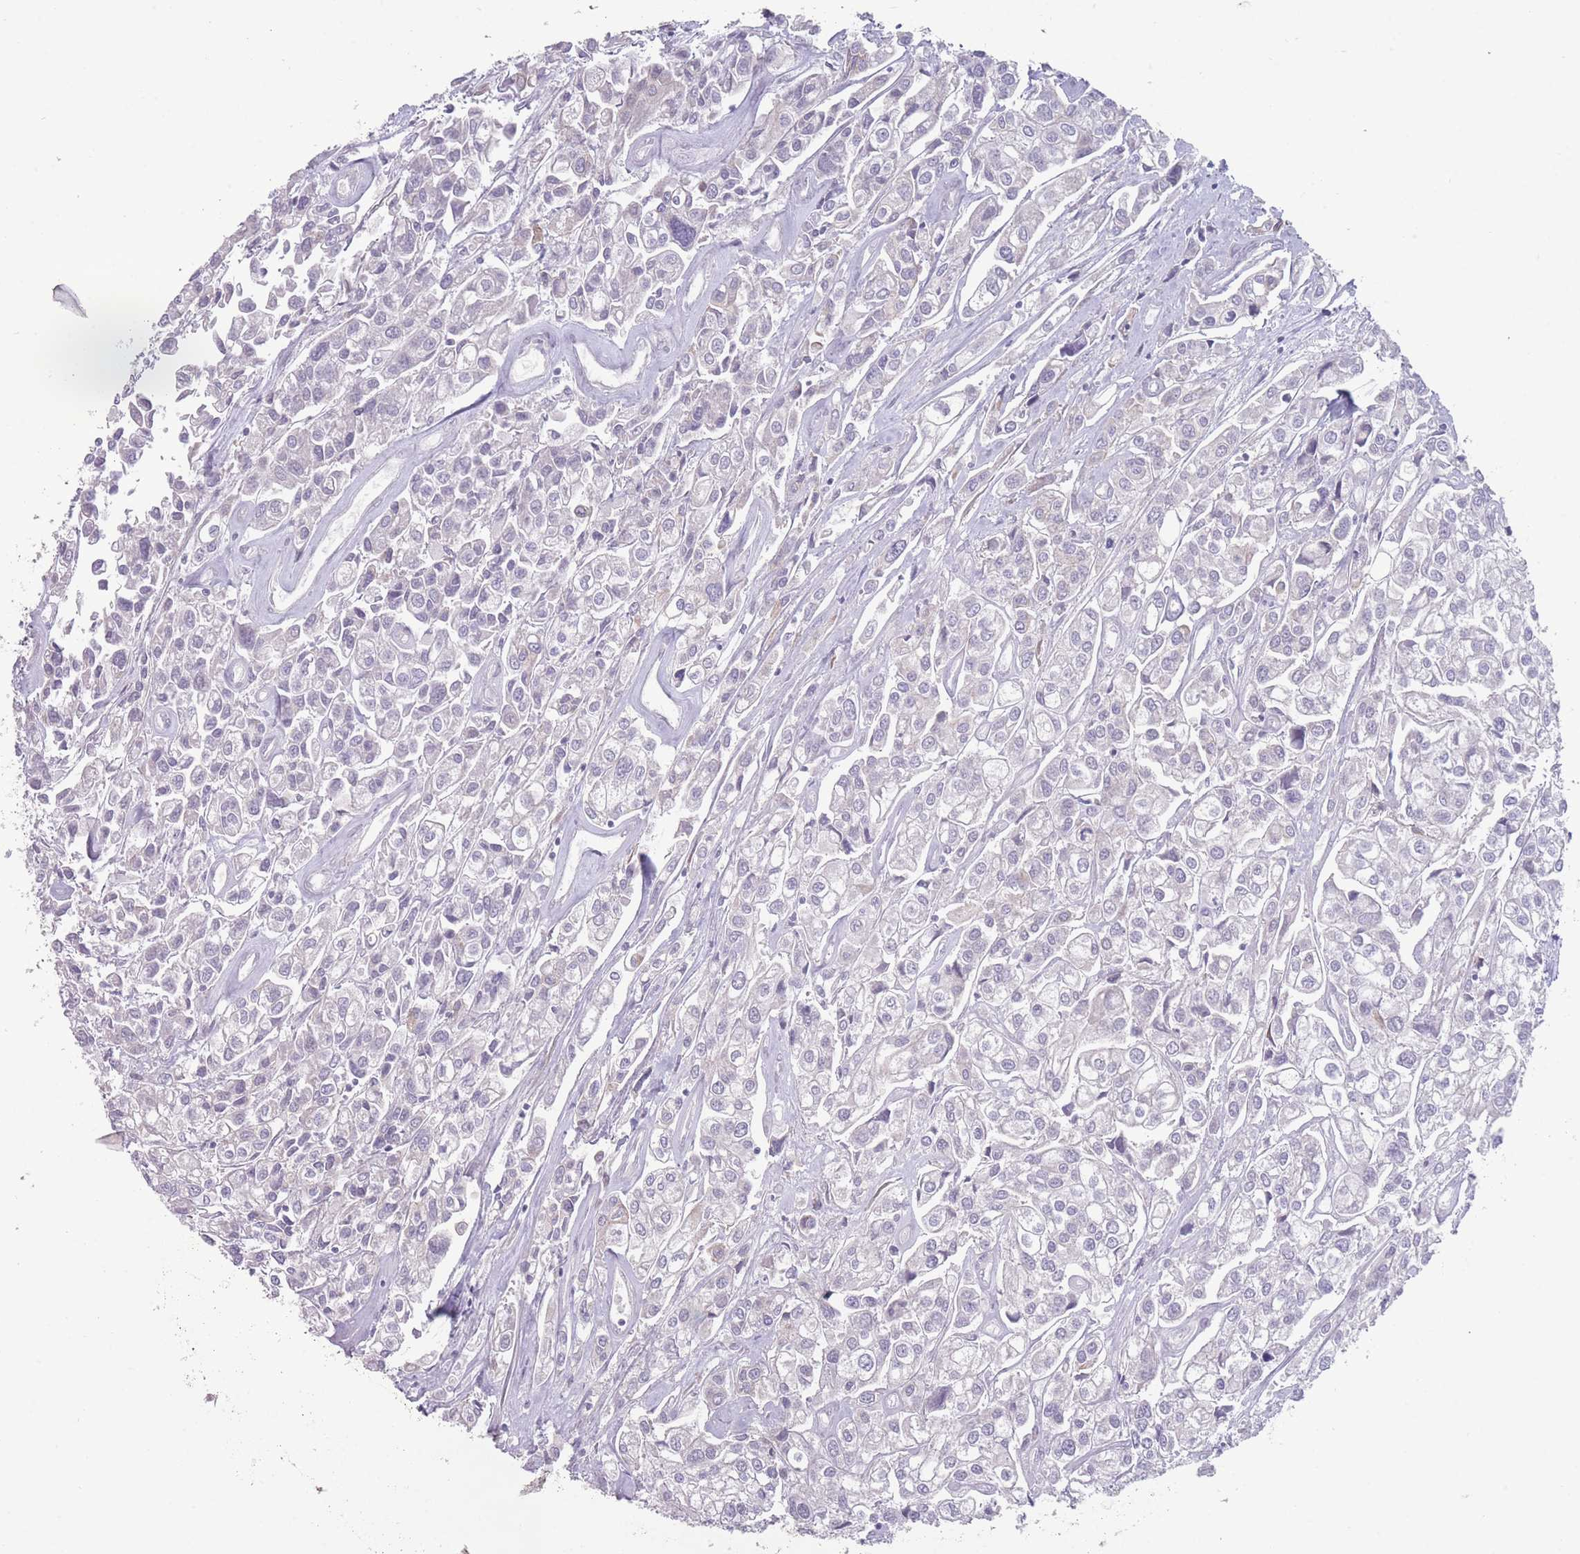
{"staining": {"intensity": "negative", "quantity": "none", "location": "none"}, "tissue": "urothelial cancer", "cell_type": "Tumor cells", "image_type": "cancer", "snomed": [{"axis": "morphology", "description": "Urothelial carcinoma, High grade"}, {"axis": "topography", "description": "Urinary bladder"}], "caption": "Urothelial carcinoma (high-grade) was stained to show a protein in brown. There is no significant positivity in tumor cells.", "gene": "PAIP2B", "patient": {"sex": "male", "age": 67}}